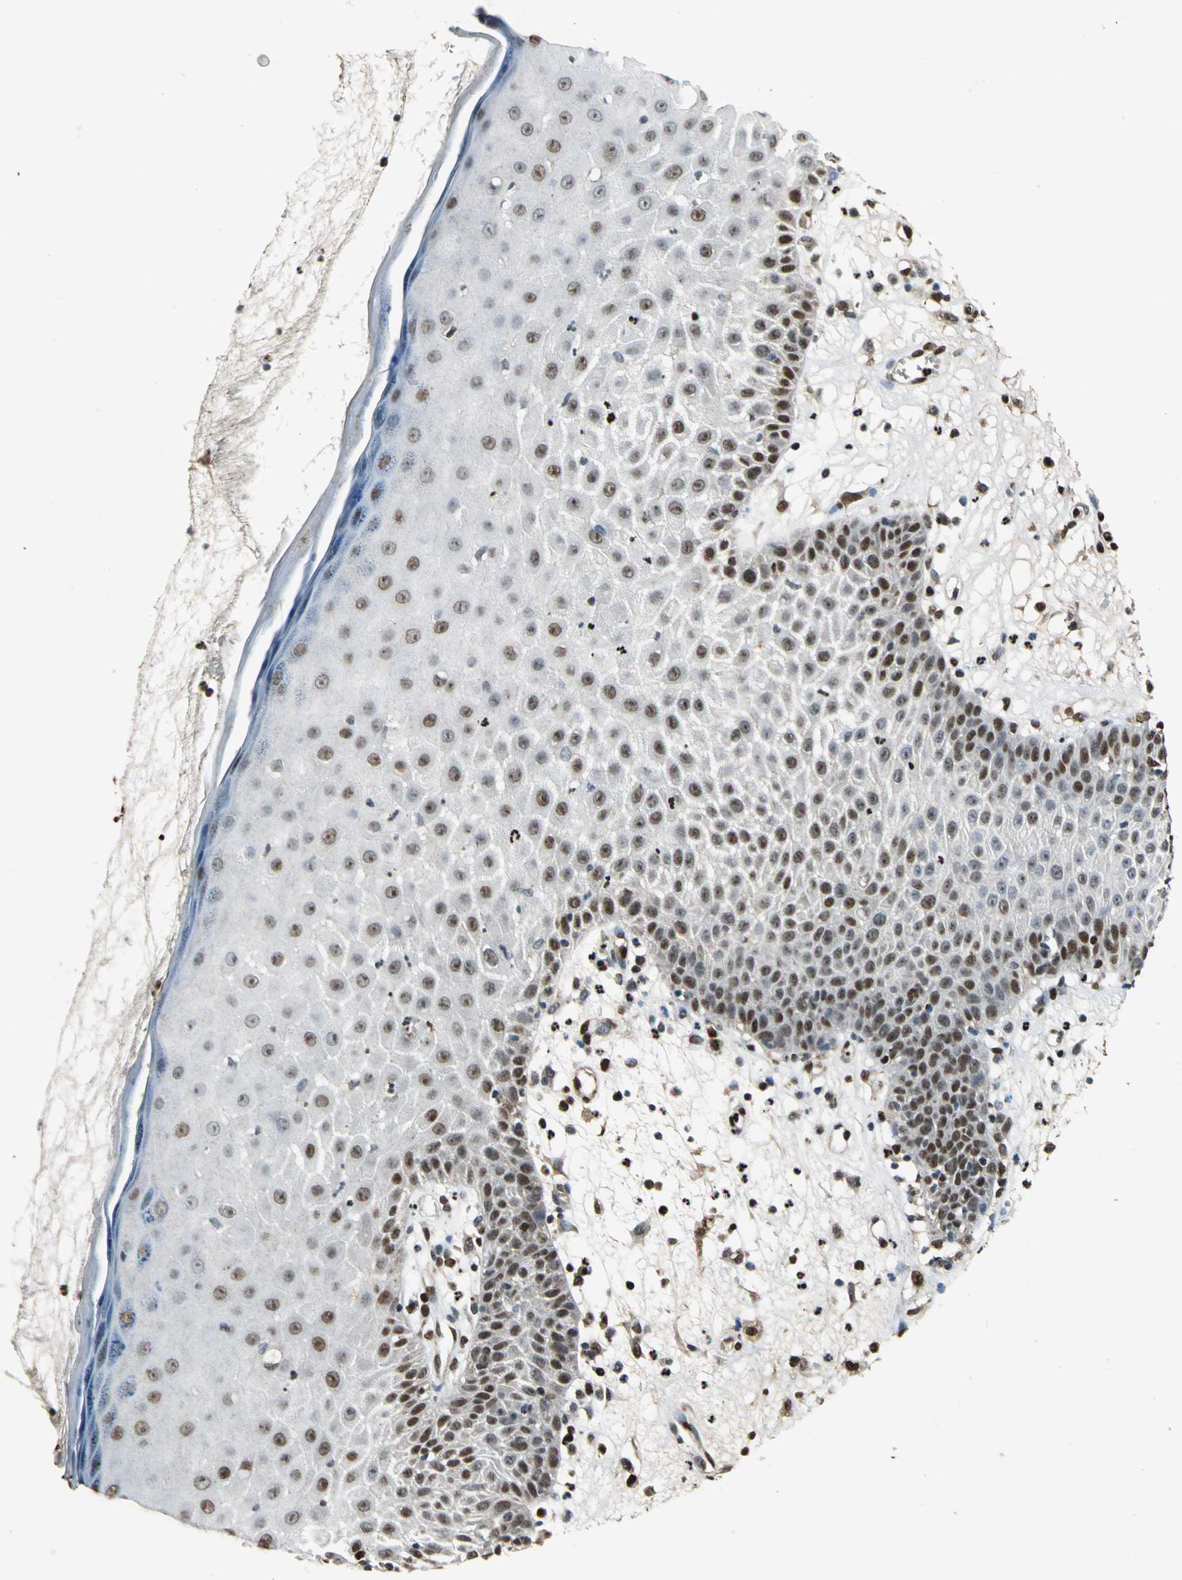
{"staining": {"intensity": "moderate", "quantity": ">75%", "location": "nuclear"}, "tissue": "skin cancer", "cell_type": "Tumor cells", "image_type": "cancer", "snomed": [{"axis": "morphology", "description": "Squamous cell carcinoma, NOS"}, {"axis": "topography", "description": "Skin"}], "caption": "The micrograph exhibits a brown stain indicating the presence of a protein in the nuclear of tumor cells in skin cancer. Using DAB (brown) and hematoxylin (blue) stains, captured at high magnification using brightfield microscopy.", "gene": "ANP32A", "patient": {"sex": "female", "age": 78}}